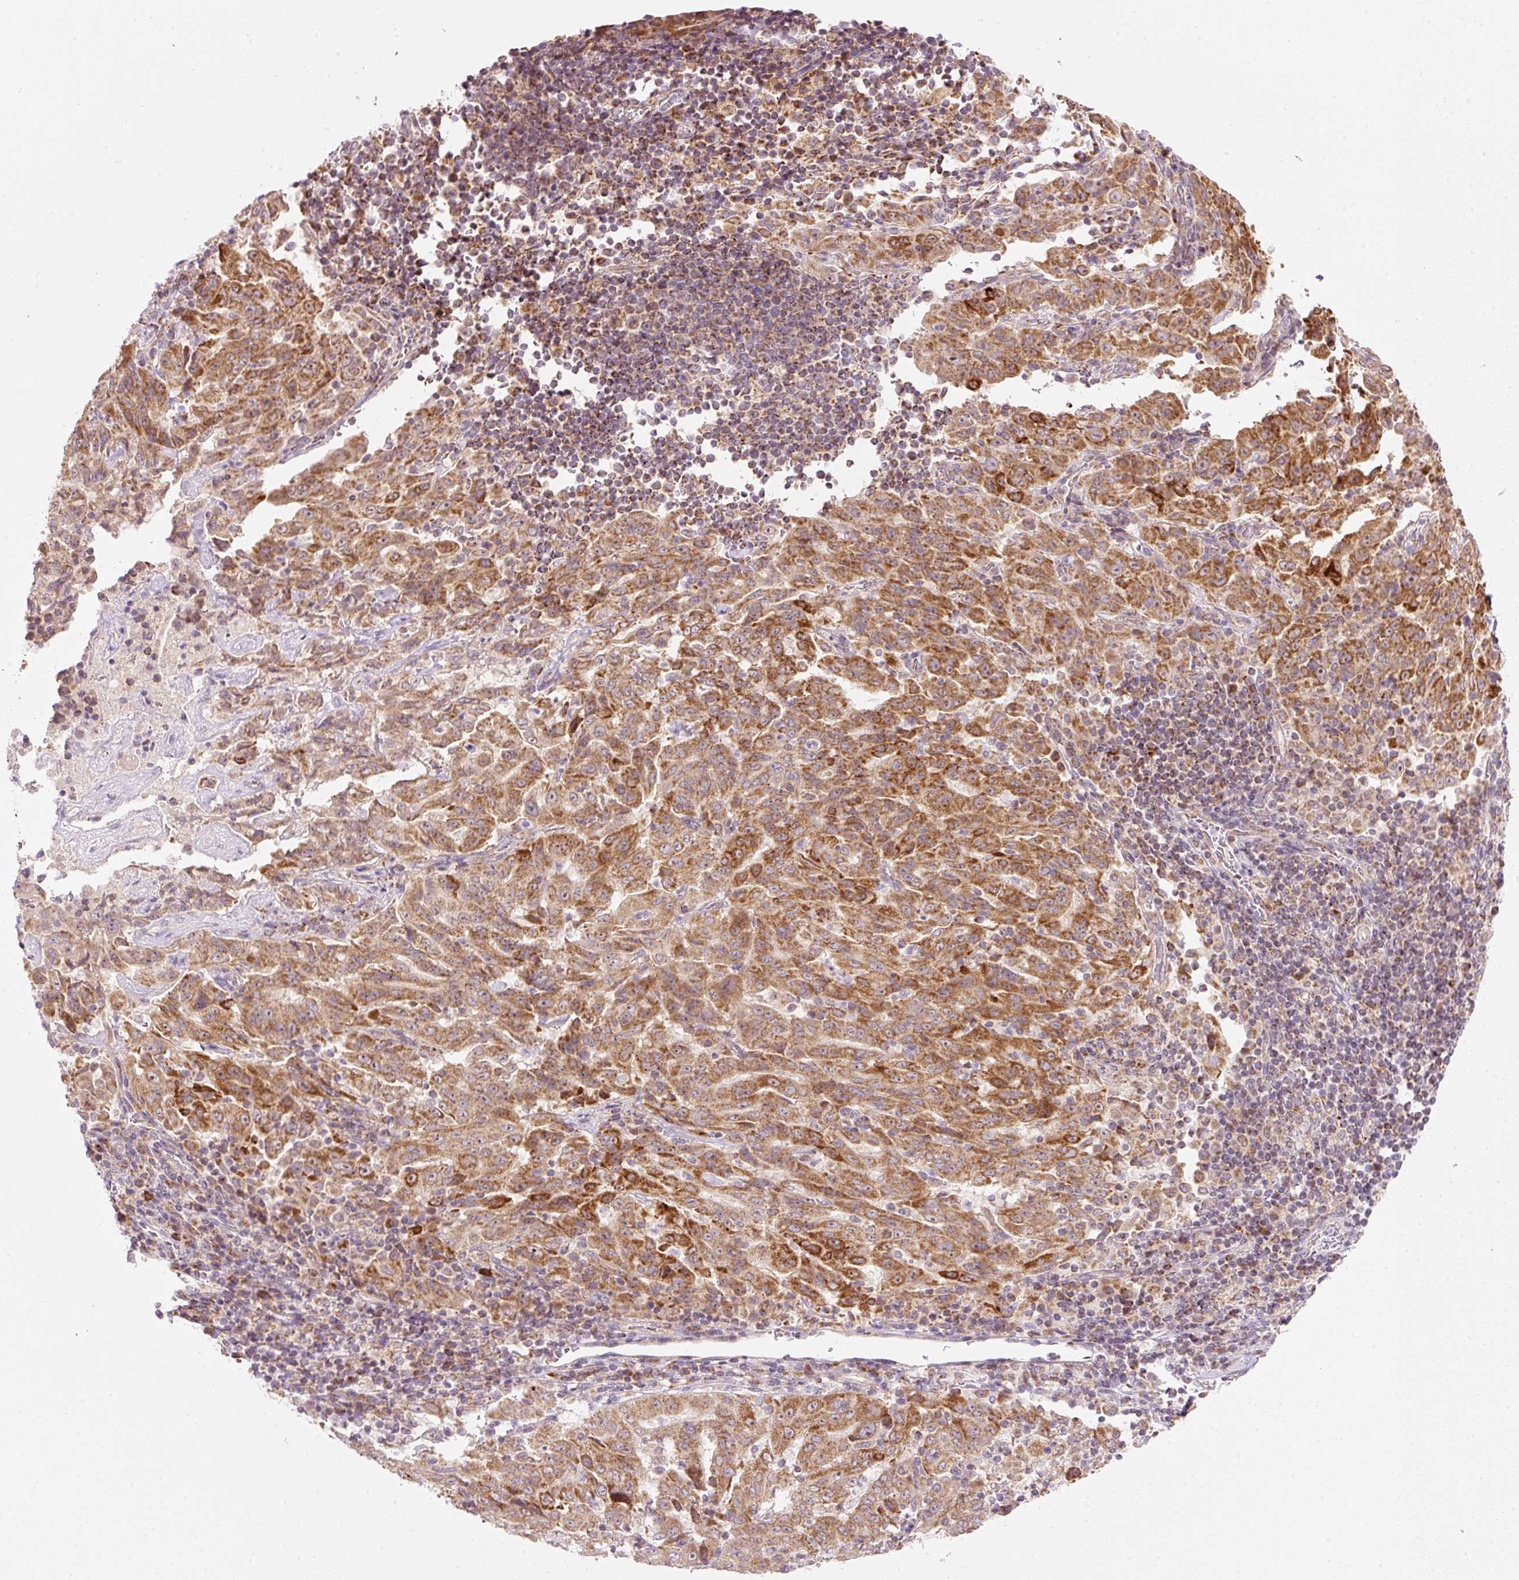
{"staining": {"intensity": "strong", "quantity": ">75%", "location": "cytoplasmic/membranous"}, "tissue": "pancreatic cancer", "cell_type": "Tumor cells", "image_type": "cancer", "snomed": [{"axis": "morphology", "description": "Adenocarcinoma, NOS"}, {"axis": "topography", "description": "Pancreas"}], "caption": "Brown immunohistochemical staining in human pancreatic cancer exhibits strong cytoplasmic/membranous expression in approximately >75% of tumor cells. The protein of interest is stained brown, and the nuclei are stained in blue (DAB (3,3'-diaminobenzidine) IHC with brightfield microscopy, high magnification).", "gene": "FAM78B", "patient": {"sex": "male", "age": 63}}